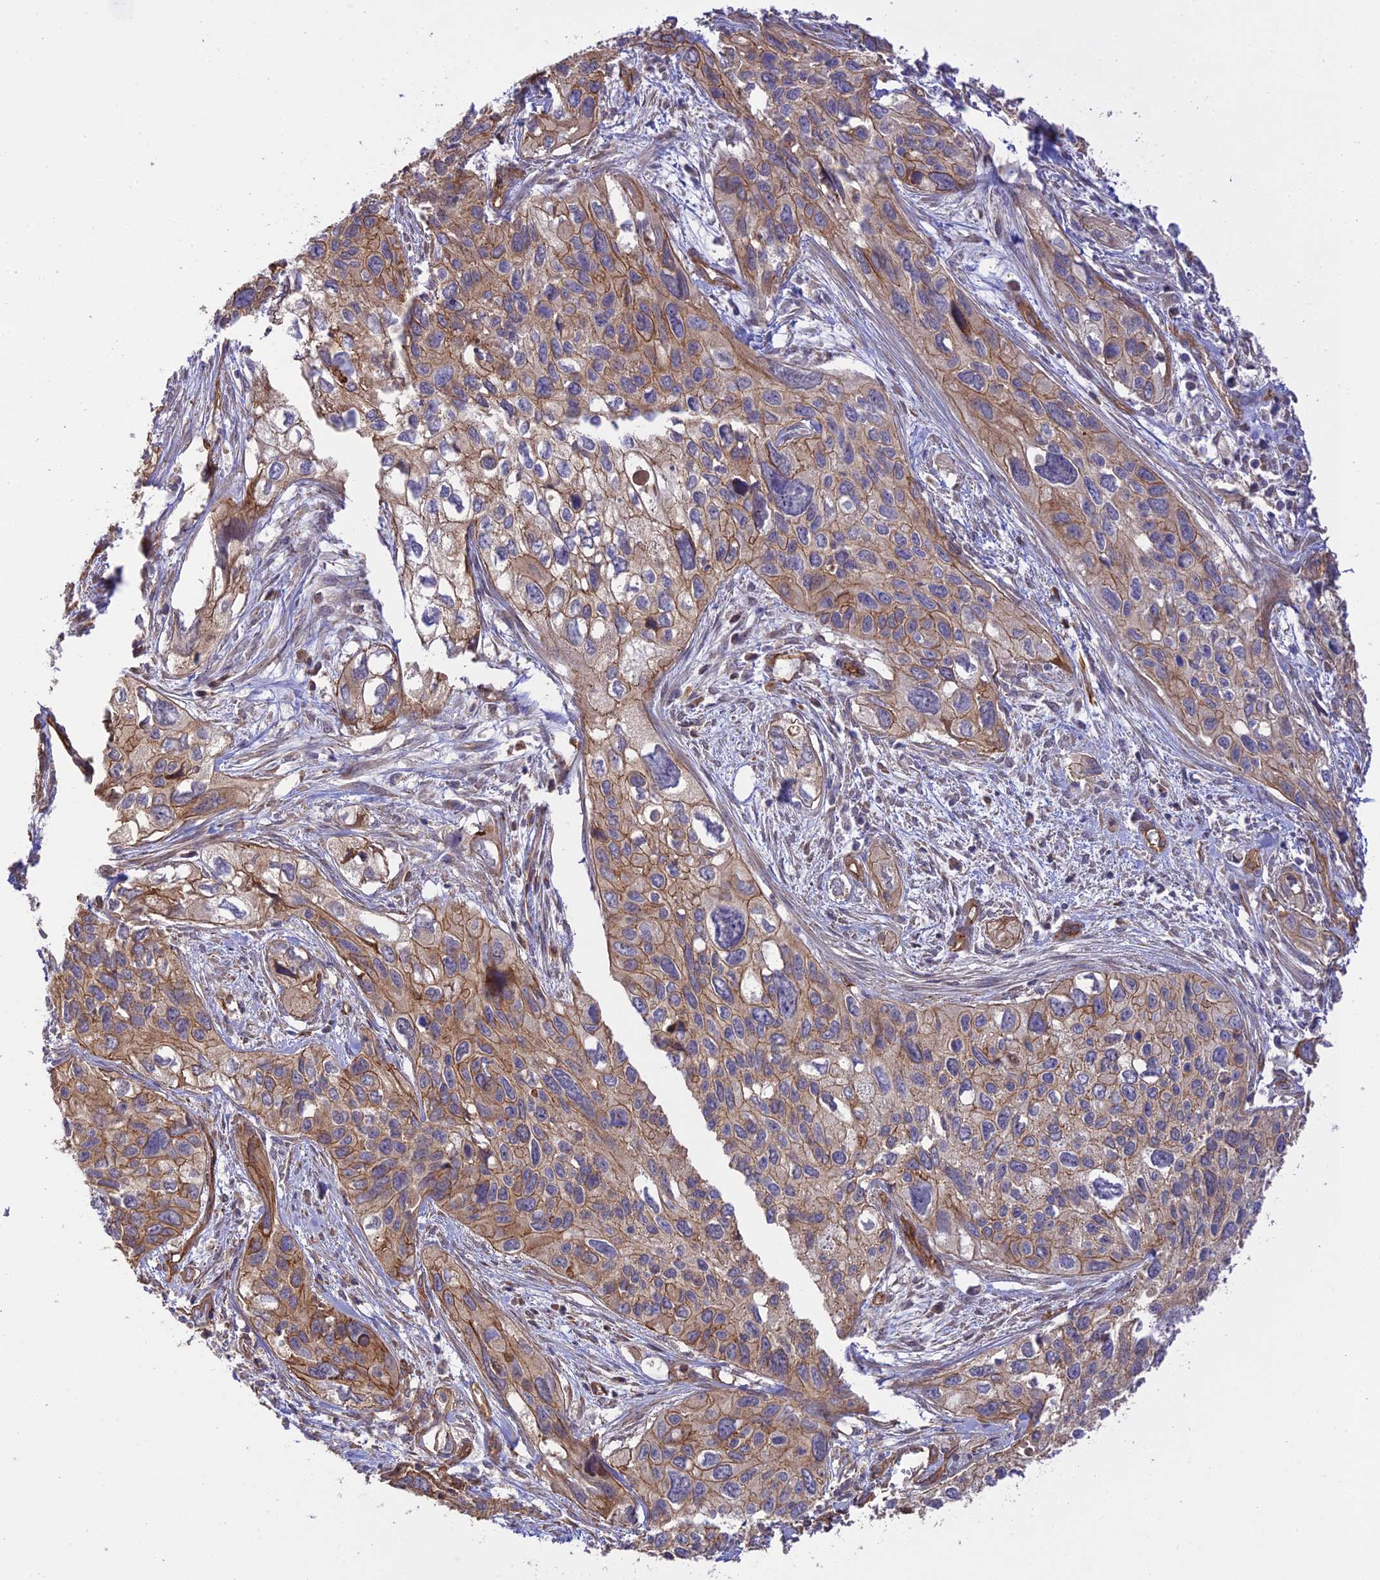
{"staining": {"intensity": "moderate", "quantity": ">75%", "location": "cytoplasmic/membranous"}, "tissue": "cervical cancer", "cell_type": "Tumor cells", "image_type": "cancer", "snomed": [{"axis": "morphology", "description": "Squamous cell carcinoma, NOS"}, {"axis": "topography", "description": "Cervix"}], "caption": "A brown stain highlights moderate cytoplasmic/membranous expression of a protein in human squamous cell carcinoma (cervical) tumor cells.", "gene": "HOMER2", "patient": {"sex": "female", "age": 55}}